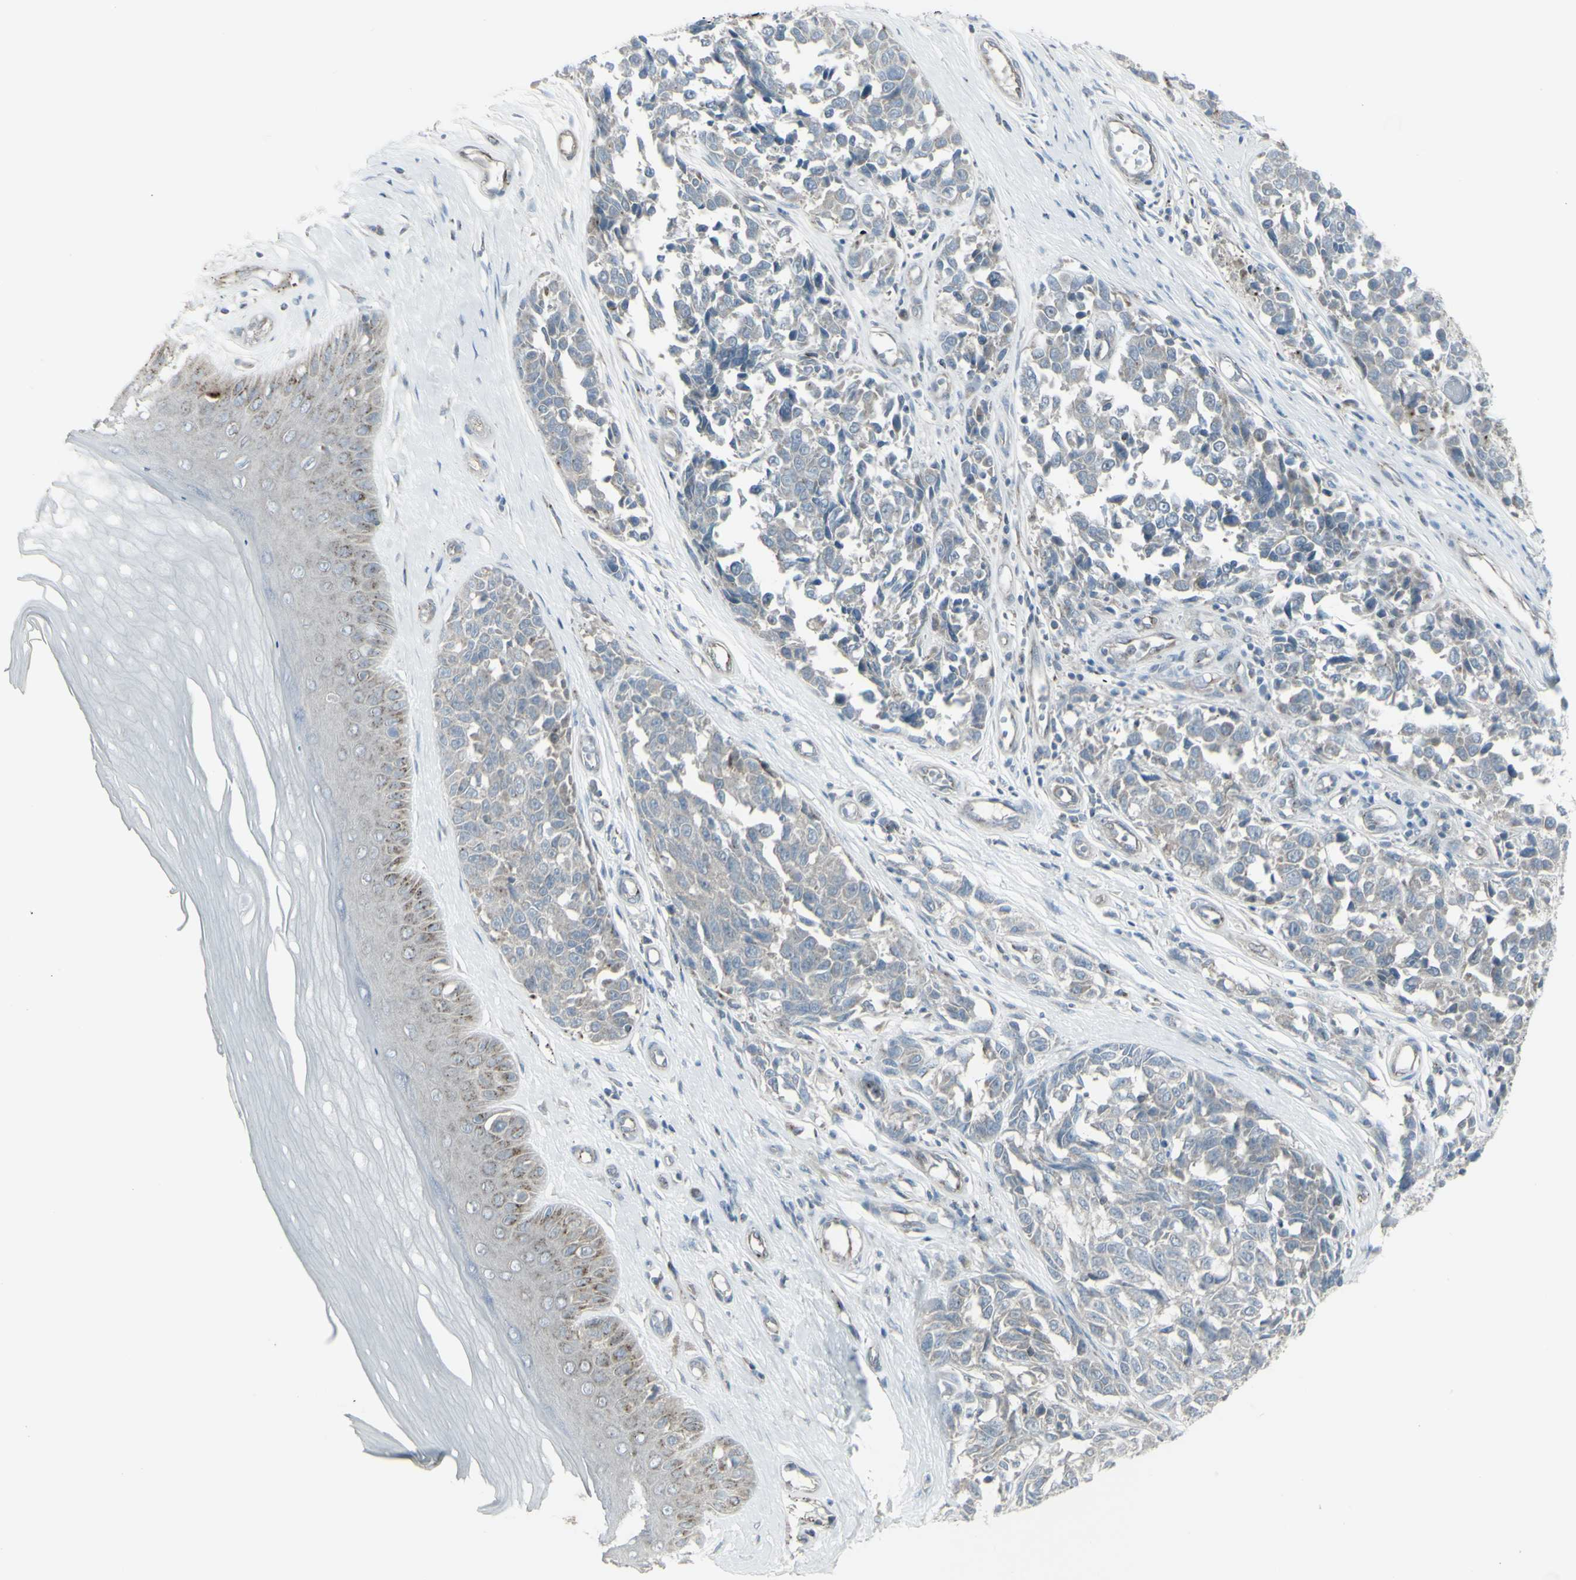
{"staining": {"intensity": "negative", "quantity": "none", "location": "none"}, "tissue": "melanoma", "cell_type": "Tumor cells", "image_type": "cancer", "snomed": [{"axis": "morphology", "description": "Malignant melanoma, NOS"}, {"axis": "topography", "description": "Skin"}], "caption": "Tumor cells show no significant expression in melanoma. (Brightfield microscopy of DAB IHC at high magnification).", "gene": "GALNT6", "patient": {"sex": "female", "age": 64}}